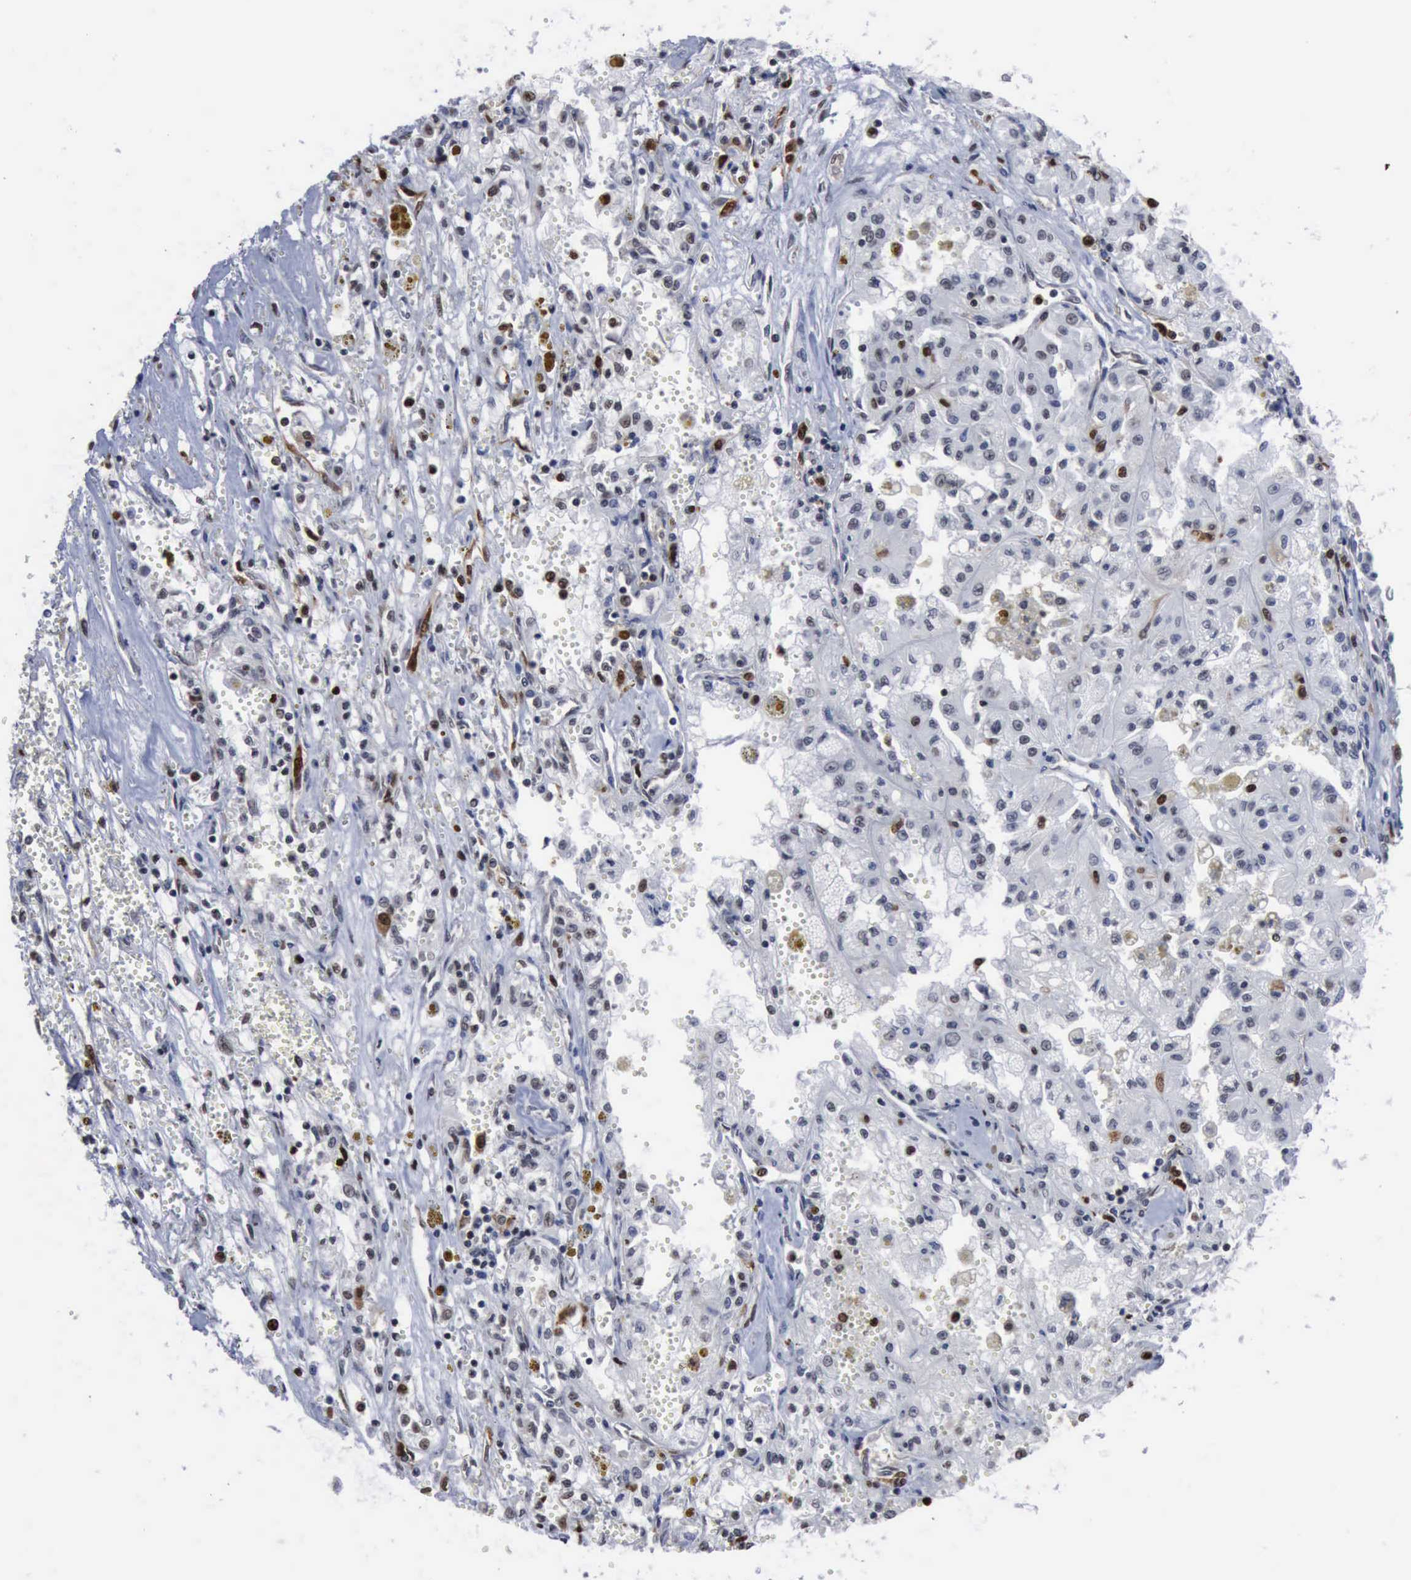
{"staining": {"intensity": "moderate", "quantity": "25%-75%", "location": "nuclear"}, "tissue": "renal cancer", "cell_type": "Tumor cells", "image_type": "cancer", "snomed": [{"axis": "morphology", "description": "Adenocarcinoma, NOS"}, {"axis": "topography", "description": "Kidney"}], "caption": "Immunohistochemical staining of human renal cancer (adenocarcinoma) reveals moderate nuclear protein positivity in approximately 25%-75% of tumor cells.", "gene": "PCNA", "patient": {"sex": "male", "age": 78}}